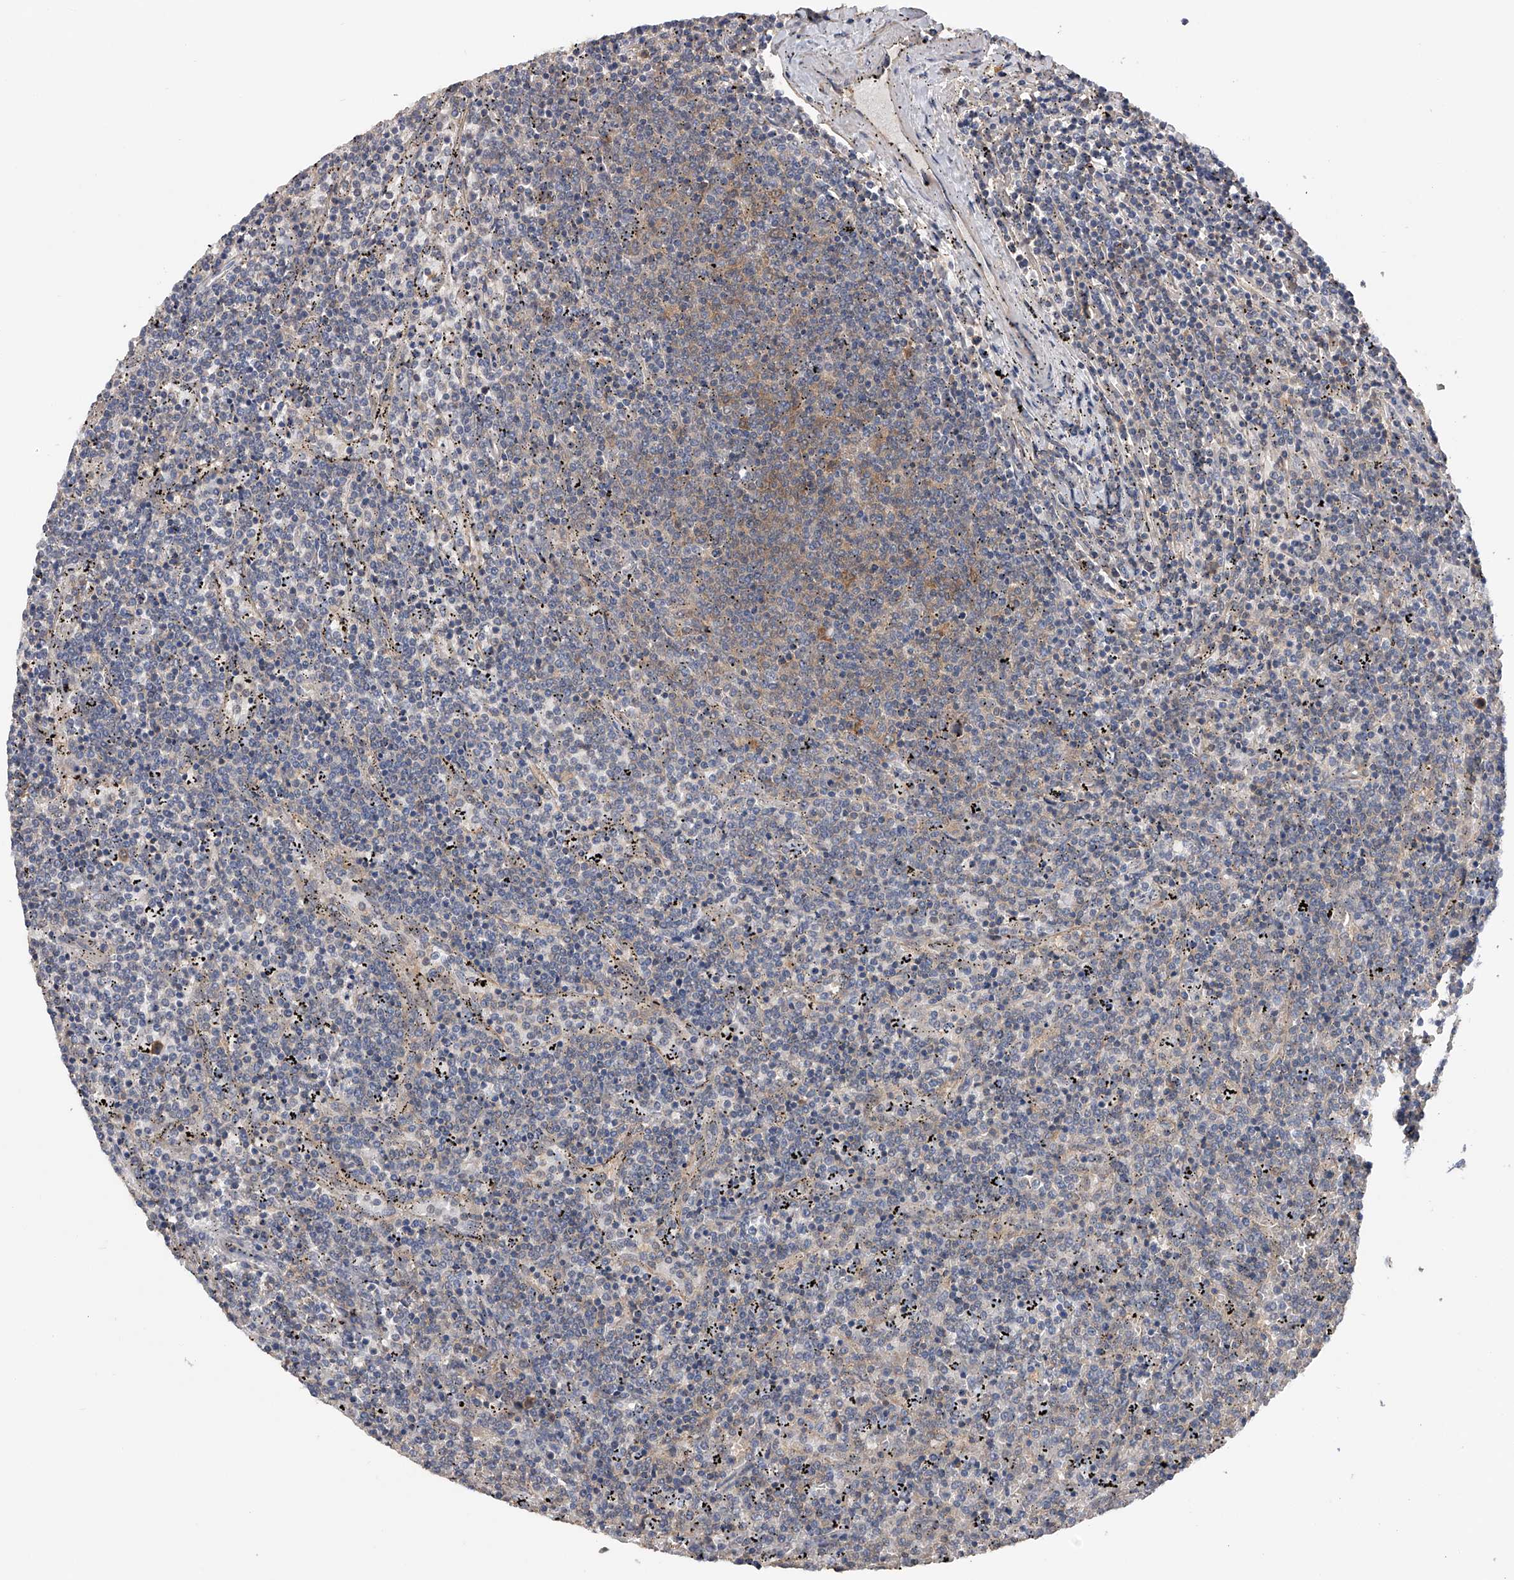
{"staining": {"intensity": "negative", "quantity": "none", "location": "none"}, "tissue": "lymphoma", "cell_type": "Tumor cells", "image_type": "cancer", "snomed": [{"axis": "morphology", "description": "Malignant lymphoma, non-Hodgkin's type, Low grade"}, {"axis": "topography", "description": "Spleen"}], "caption": "Tumor cells show no significant staining in lymphoma.", "gene": "CFAP298", "patient": {"sex": "female", "age": 50}}